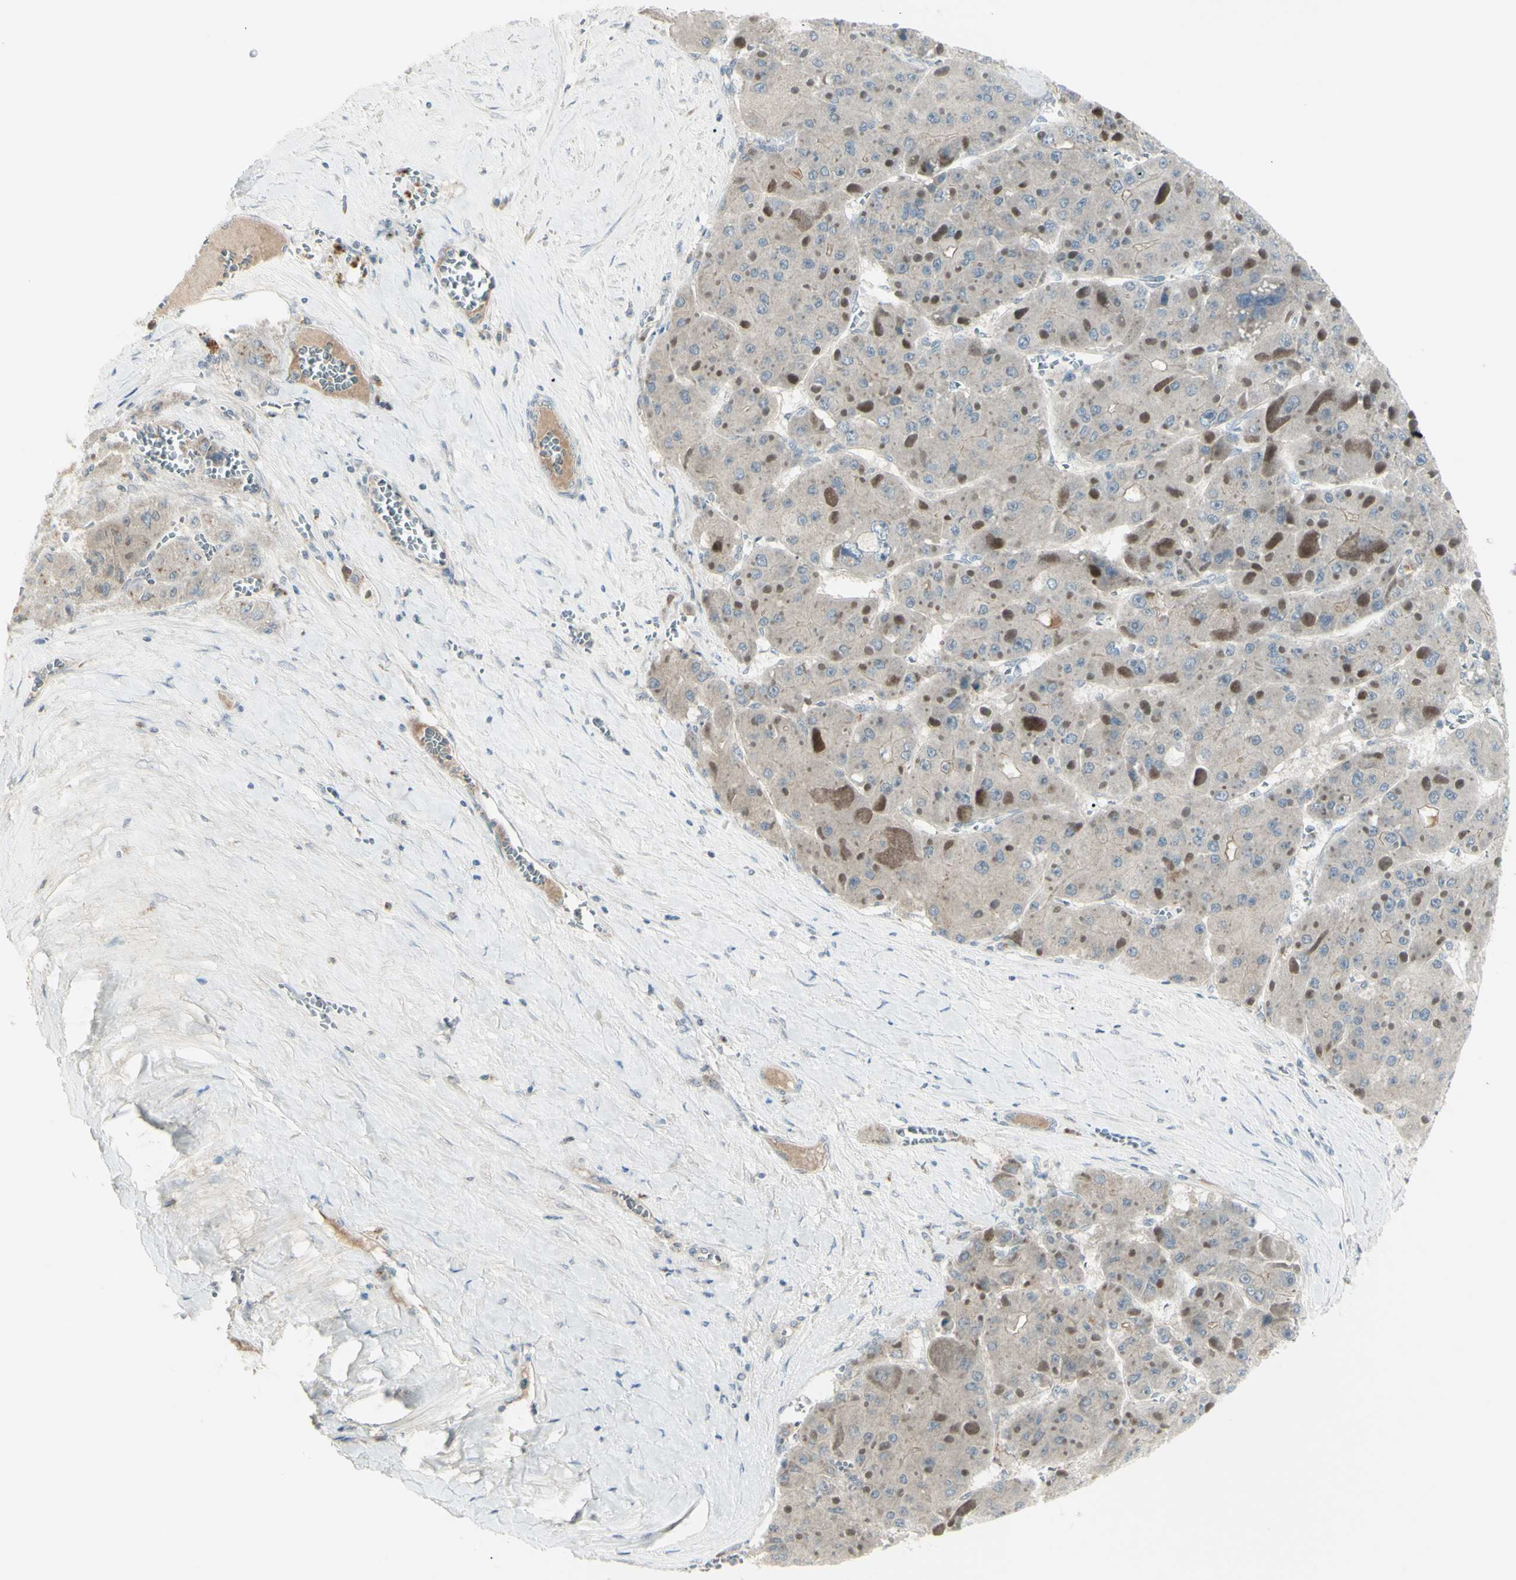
{"staining": {"intensity": "weak", "quantity": ">75%", "location": "cytoplasmic/membranous"}, "tissue": "liver cancer", "cell_type": "Tumor cells", "image_type": "cancer", "snomed": [{"axis": "morphology", "description": "Carcinoma, Hepatocellular, NOS"}, {"axis": "topography", "description": "Liver"}], "caption": "Human hepatocellular carcinoma (liver) stained with a brown dye displays weak cytoplasmic/membranous positive positivity in about >75% of tumor cells.", "gene": "SH3GL2", "patient": {"sex": "female", "age": 73}}